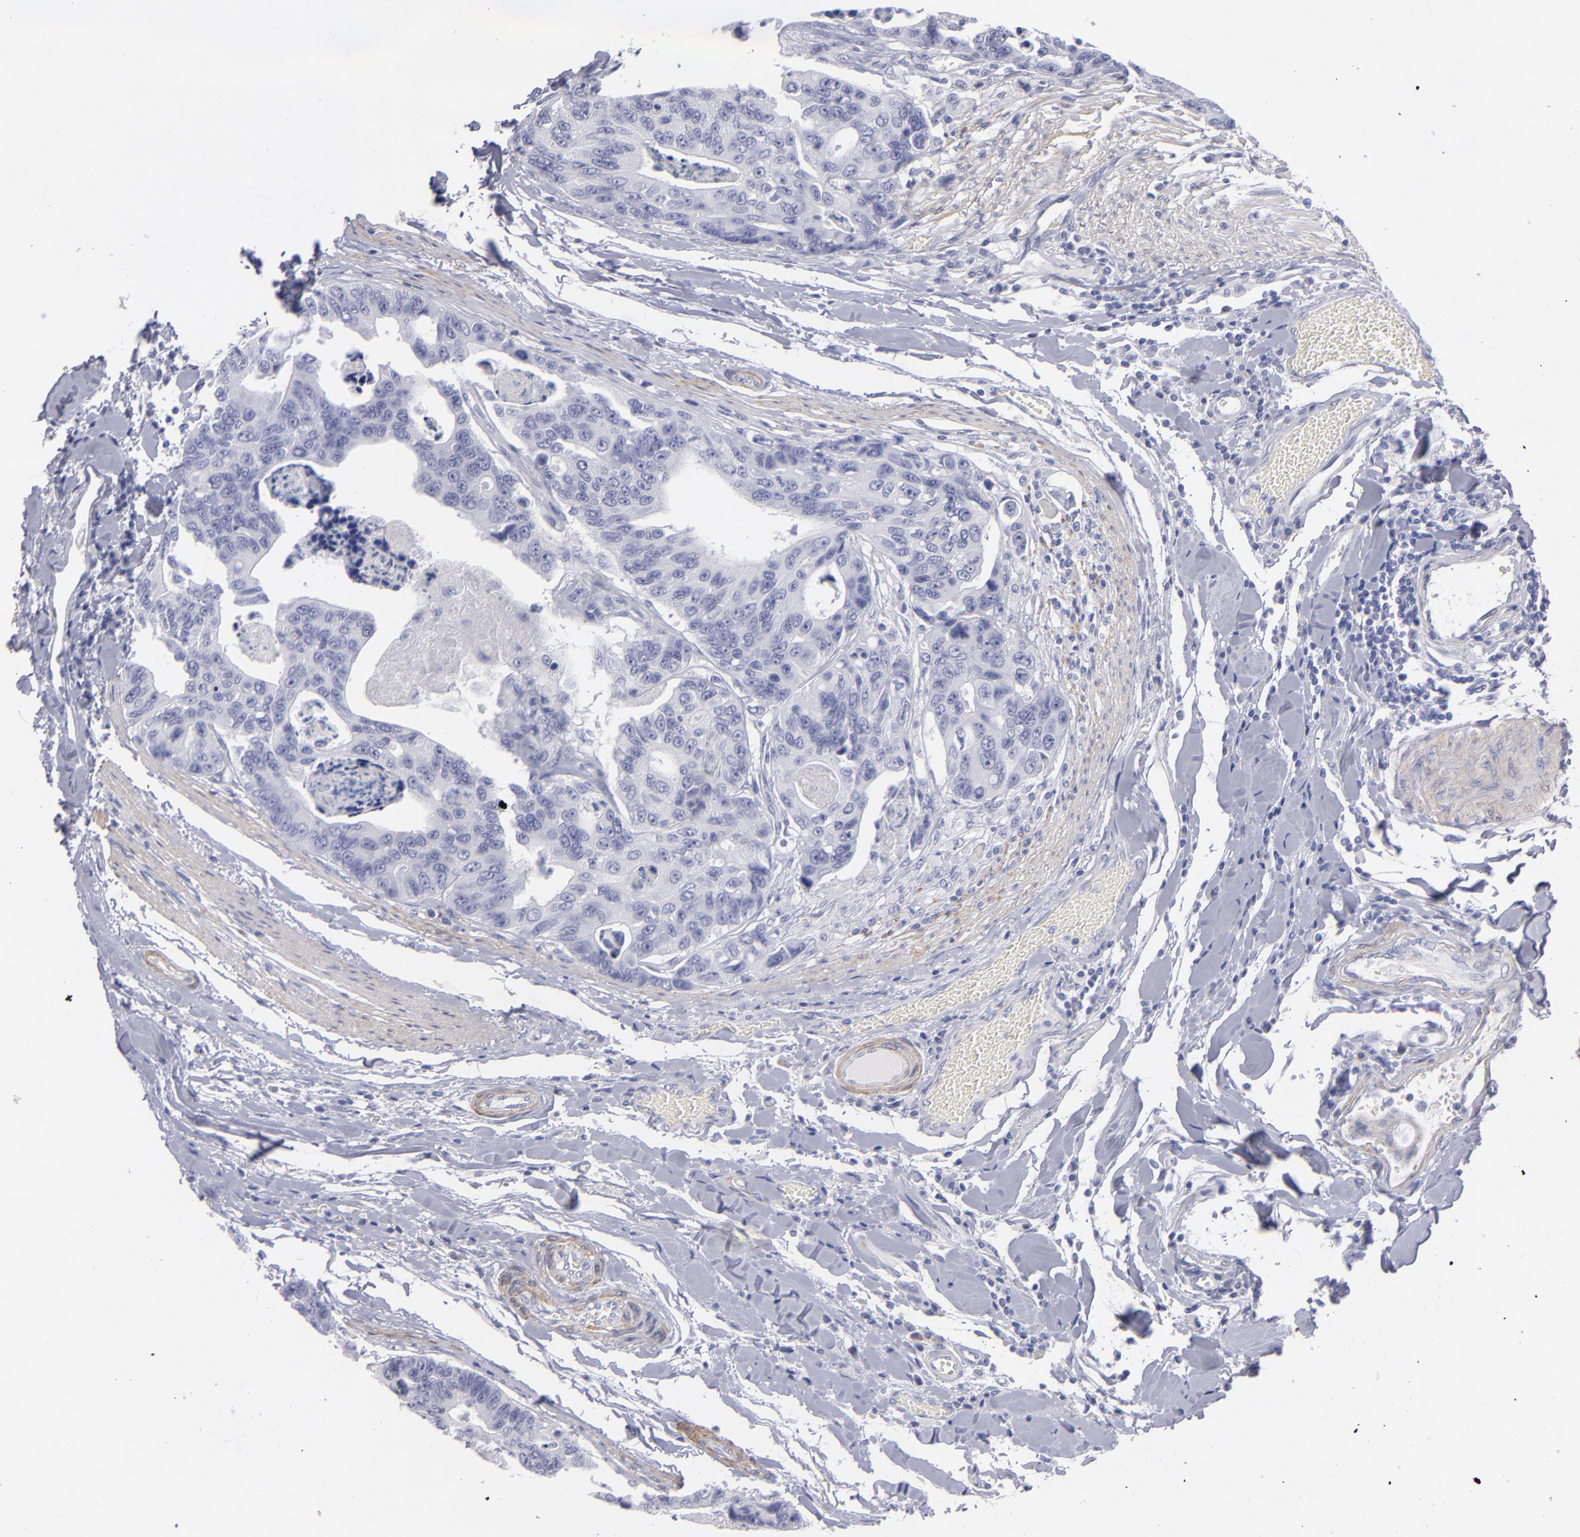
{"staining": {"intensity": "negative", "quantity": "none", "location": "none"}, "tissue": "colorectal cancer", "cell_type": "Tumor cells", "image_type": "cancer", "snomed": [{"axis": "morphology", "description": "Adenocarcinoma, NOS"}, {"axis": "topography", "description": "Colon"}], "caption": "The histopathology image exhibits no significant expression in tumor cells of colorectal adenocarcinoma.", "gene": "MYH11", "patient": {"sex": "female", "age": 86}}